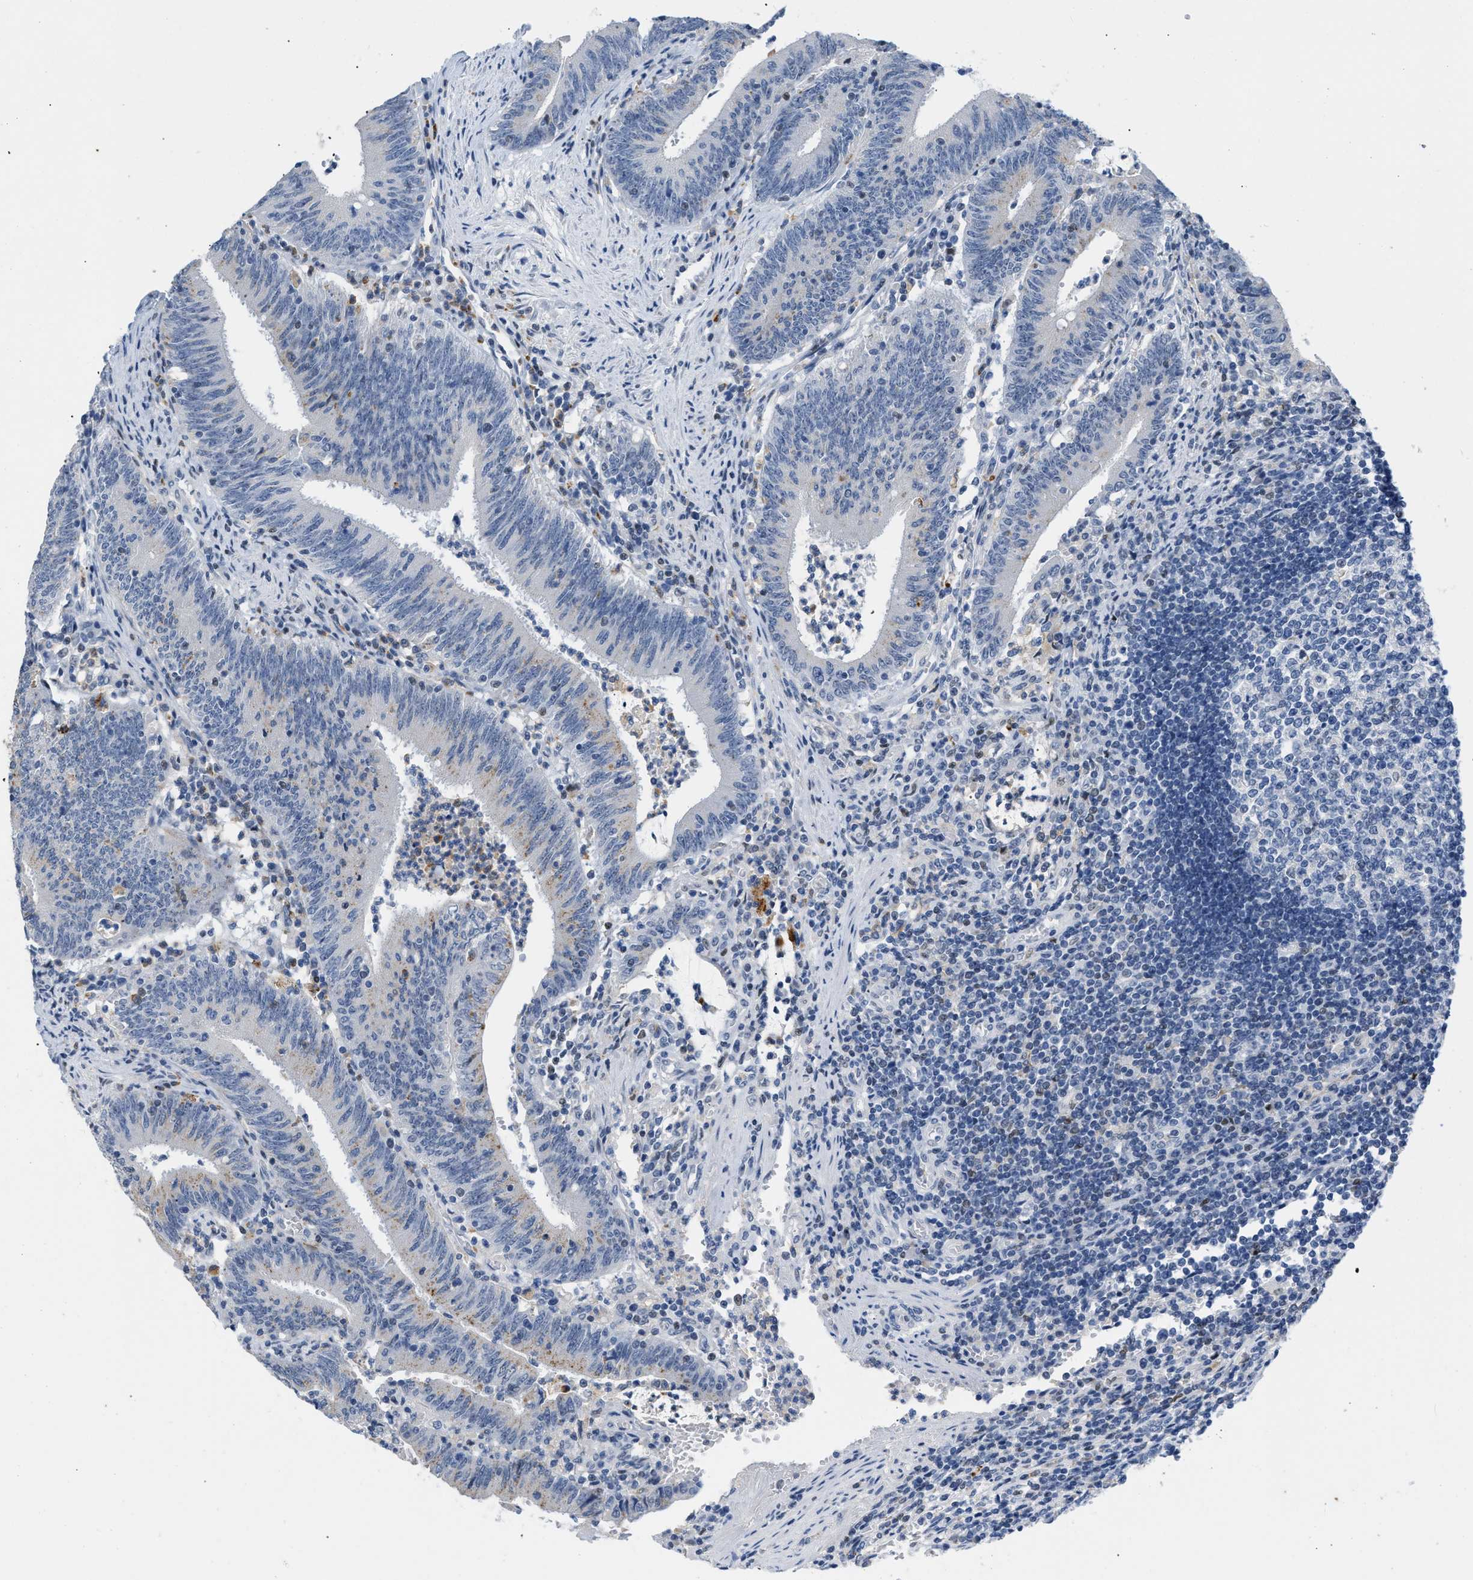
{"staining": {"intensity": "negative", "quantity": "none", "location": "none"}, "tissue": "colorectal cancer", "cell_type": "Tumor cells", "image_type": "cancer", "snomed": [{"axis": "morphology", "description": "Normal tissue, NOS"}, {"axis": "morphology", "description": "Adenocarcinoma, NOS"}, {"axis": "topography", "description": "Rectum"}], "caption": "Tumor cells show no significant expression in colorectal cancer (adenocarcinoma).", "gene": "BOLL", "patient": {"sex": "female", "age": 66}}